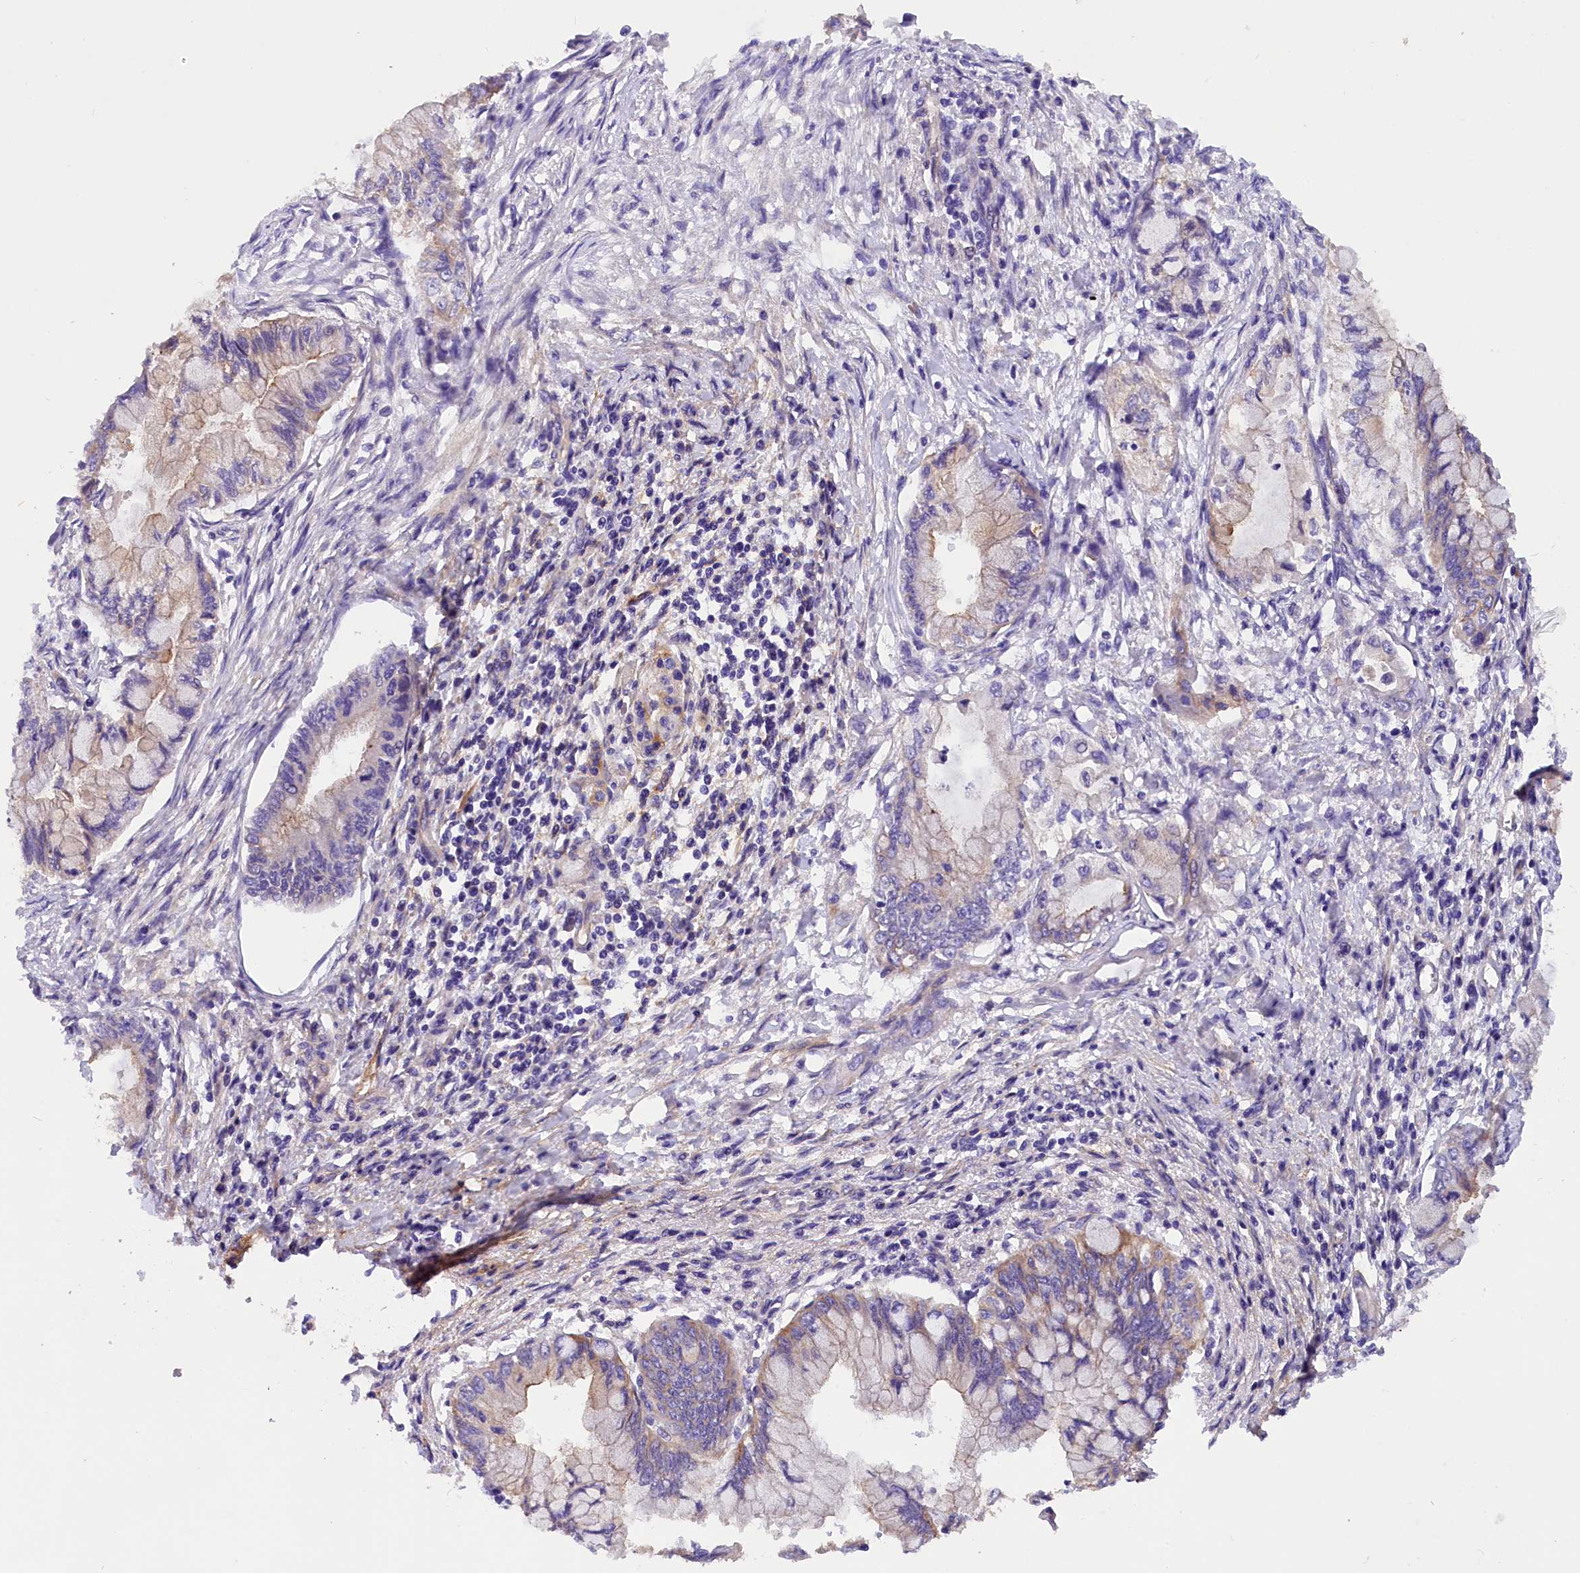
{"staining": {"intensity": "weak", "quantity": "<25%", "location": "cytoplasmic/membranous"}, "tissue": "pancreatic cancer", "cell_type": "Tumor cells", "image_type": "cancer", "snomed": [{"axis": "morphology", "description": "Adenocarcinoma, NOS"}, {"axis": "topography", "description": "Pancreas"}], "caption": "The histopathology image displays no staining of tumor cells in pancreatic cancer (adenocarcinoma). (Immunohistochemistry, brightfield microscopy, high magnification).", "gene": "ERMARD", "patient": {"sex": "male", "age": 48}}